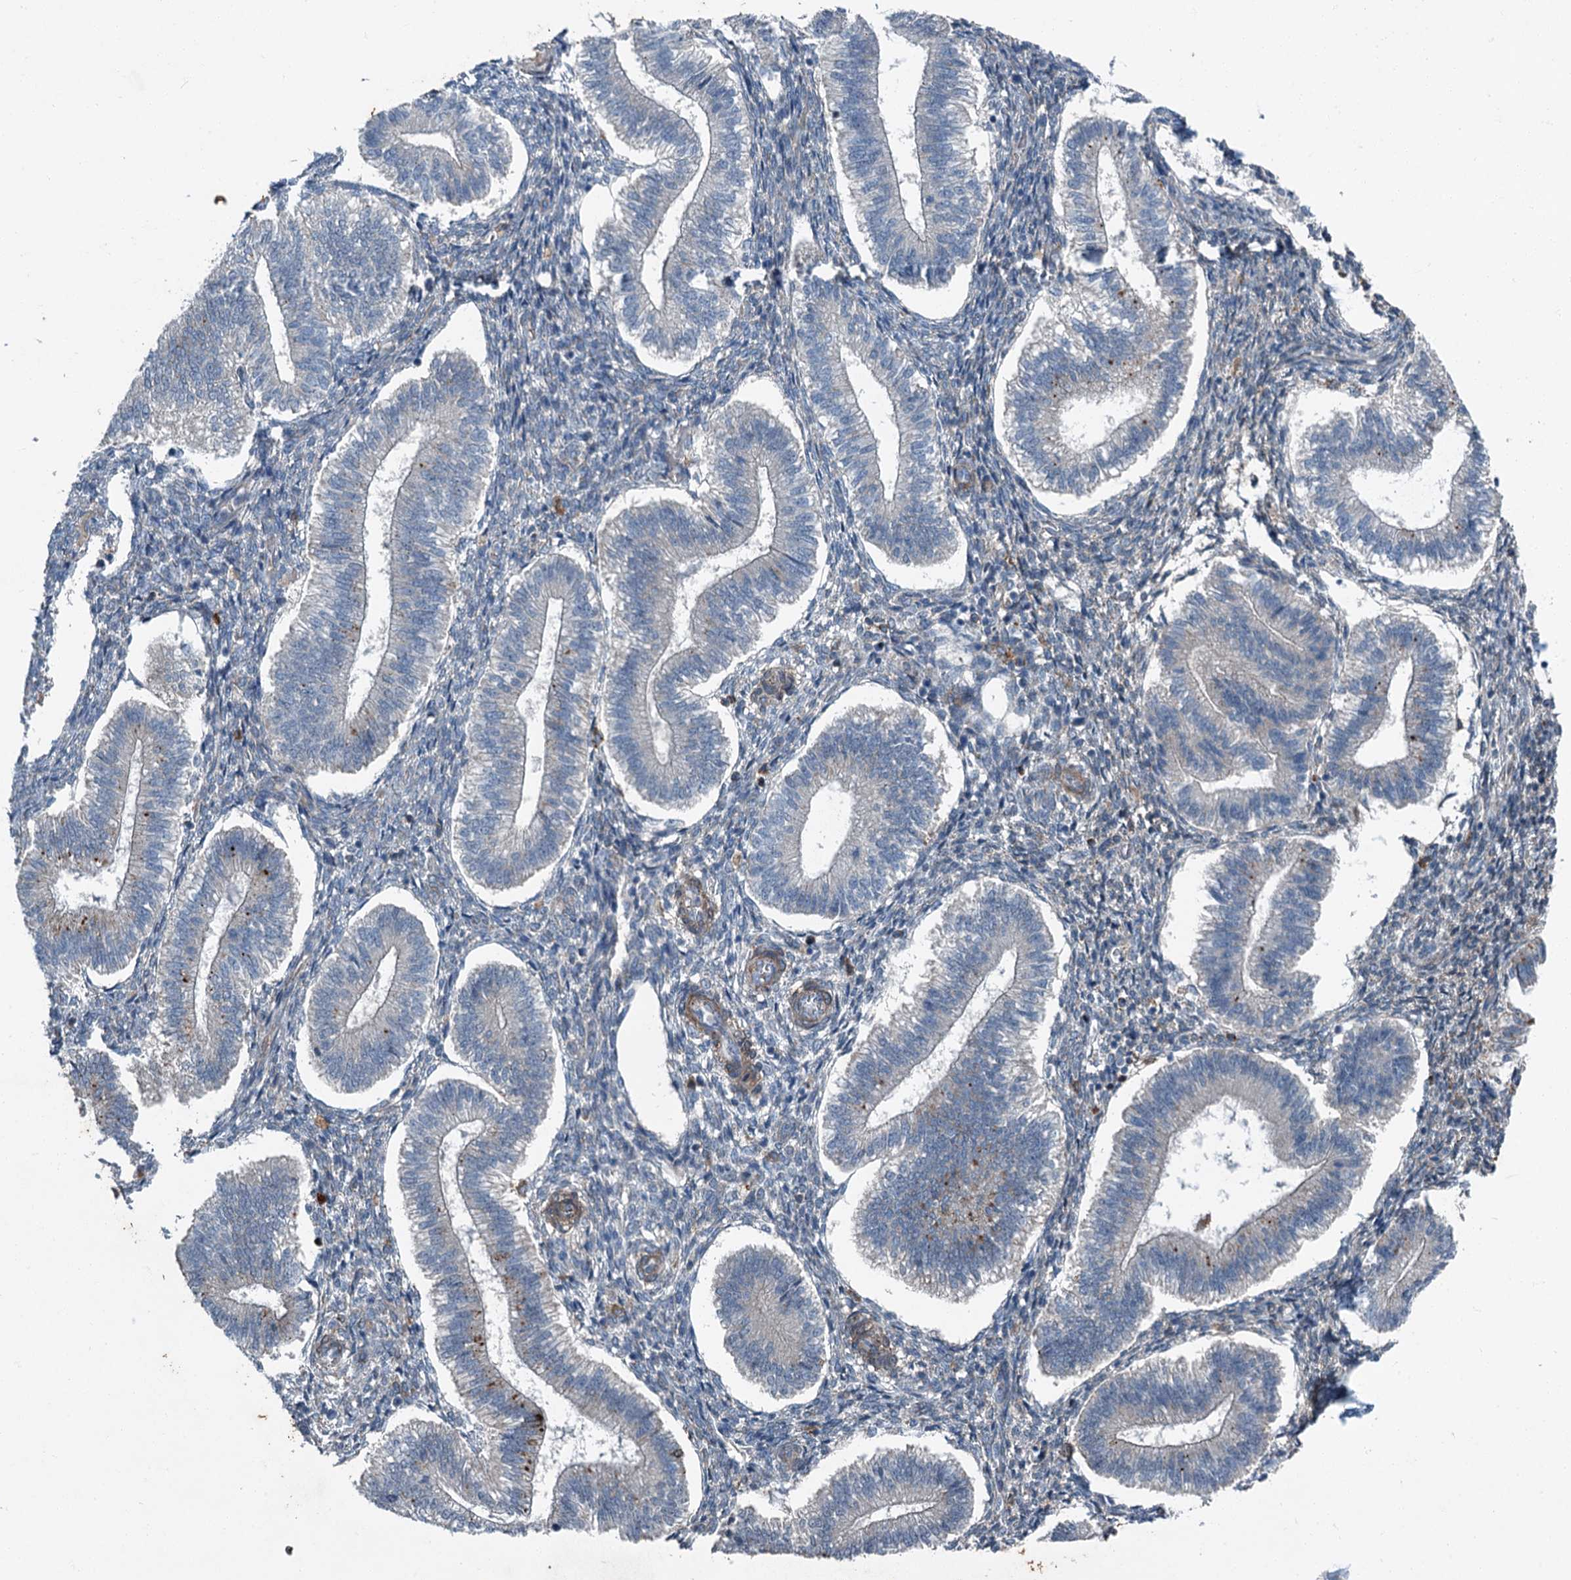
{"staining": {"intensity": "negative", "quantity": "none", "location": "none"}, "tissue": "endometrium", "cell_type": "Cells in endometrial stroma", "image_type": "normal", "snomed": [{"axis": "morphology", "description": "Normal tissue, NOS"}, {"axis": "topography", "description": "Endometrium"}], "caption": "High magnification brightfield microscopy of benign endometrium stained with DAB (3,3'-diaminobenzidine) (brown) and counterstained with hematoxylin (blue): cells in endometrial stroma show no significant staining.", "gene": "AXL", "patient": {"sex": "female", "age": 25}}